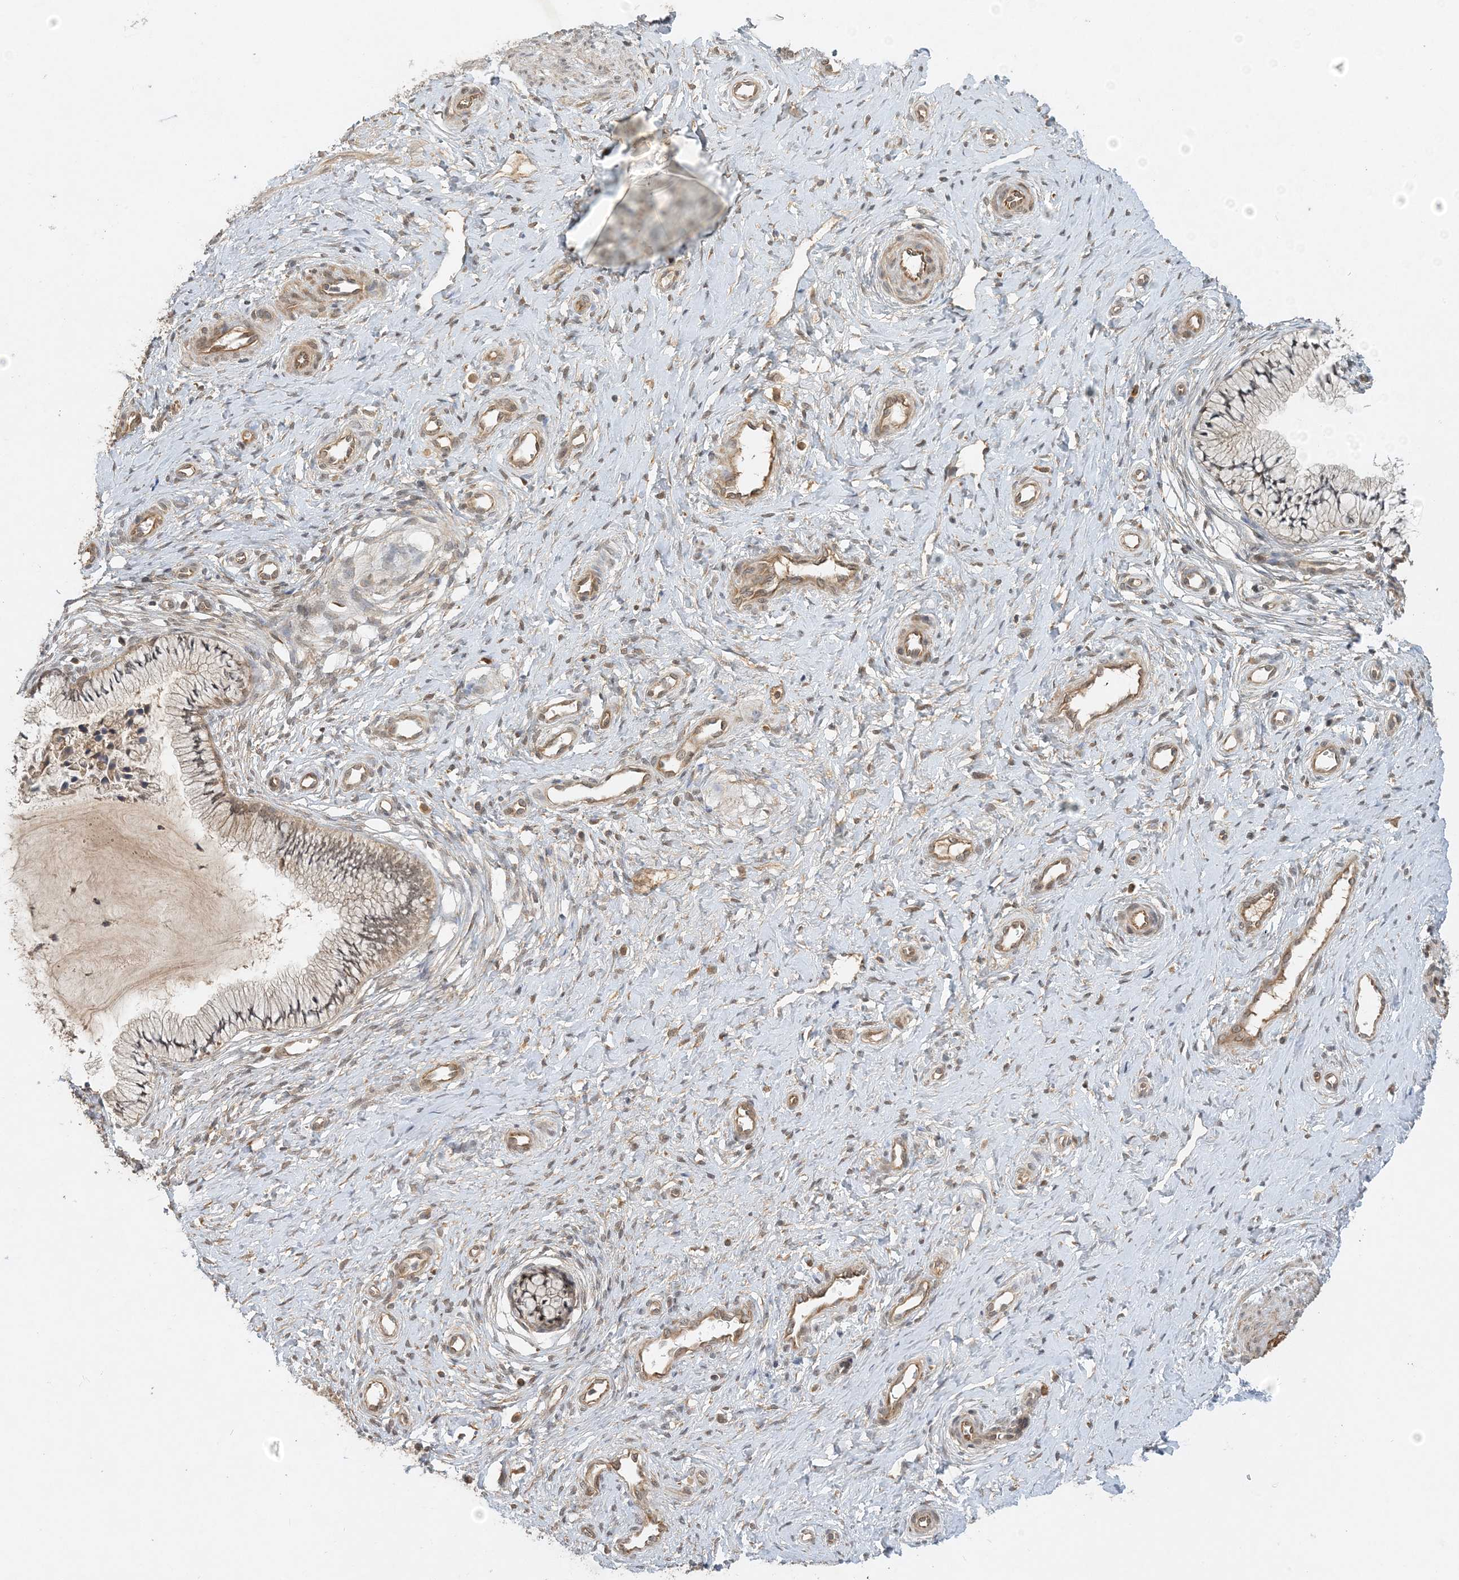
{"staining": {"intensity": "moderate", "quantity": "25%-75%", "location": "cytoplasmic/membranous"}, "tissue": "cervix", "cell_type": "Glandular cells", "image_type": "normal", "snomed": [{"axis": "morphology", "description": "Normal tissue, NOS"}, {"axis": "topography", "description": "Cervix"}], "caption": "Moderate cytoplasmic/membranous expression for a protein is seen in approximately 25%-75% of glandular cells of benign cervix using immunohistochemistry.", "gene": "ZCCHC4", "patient": {"sex": "female", "age": 36}}